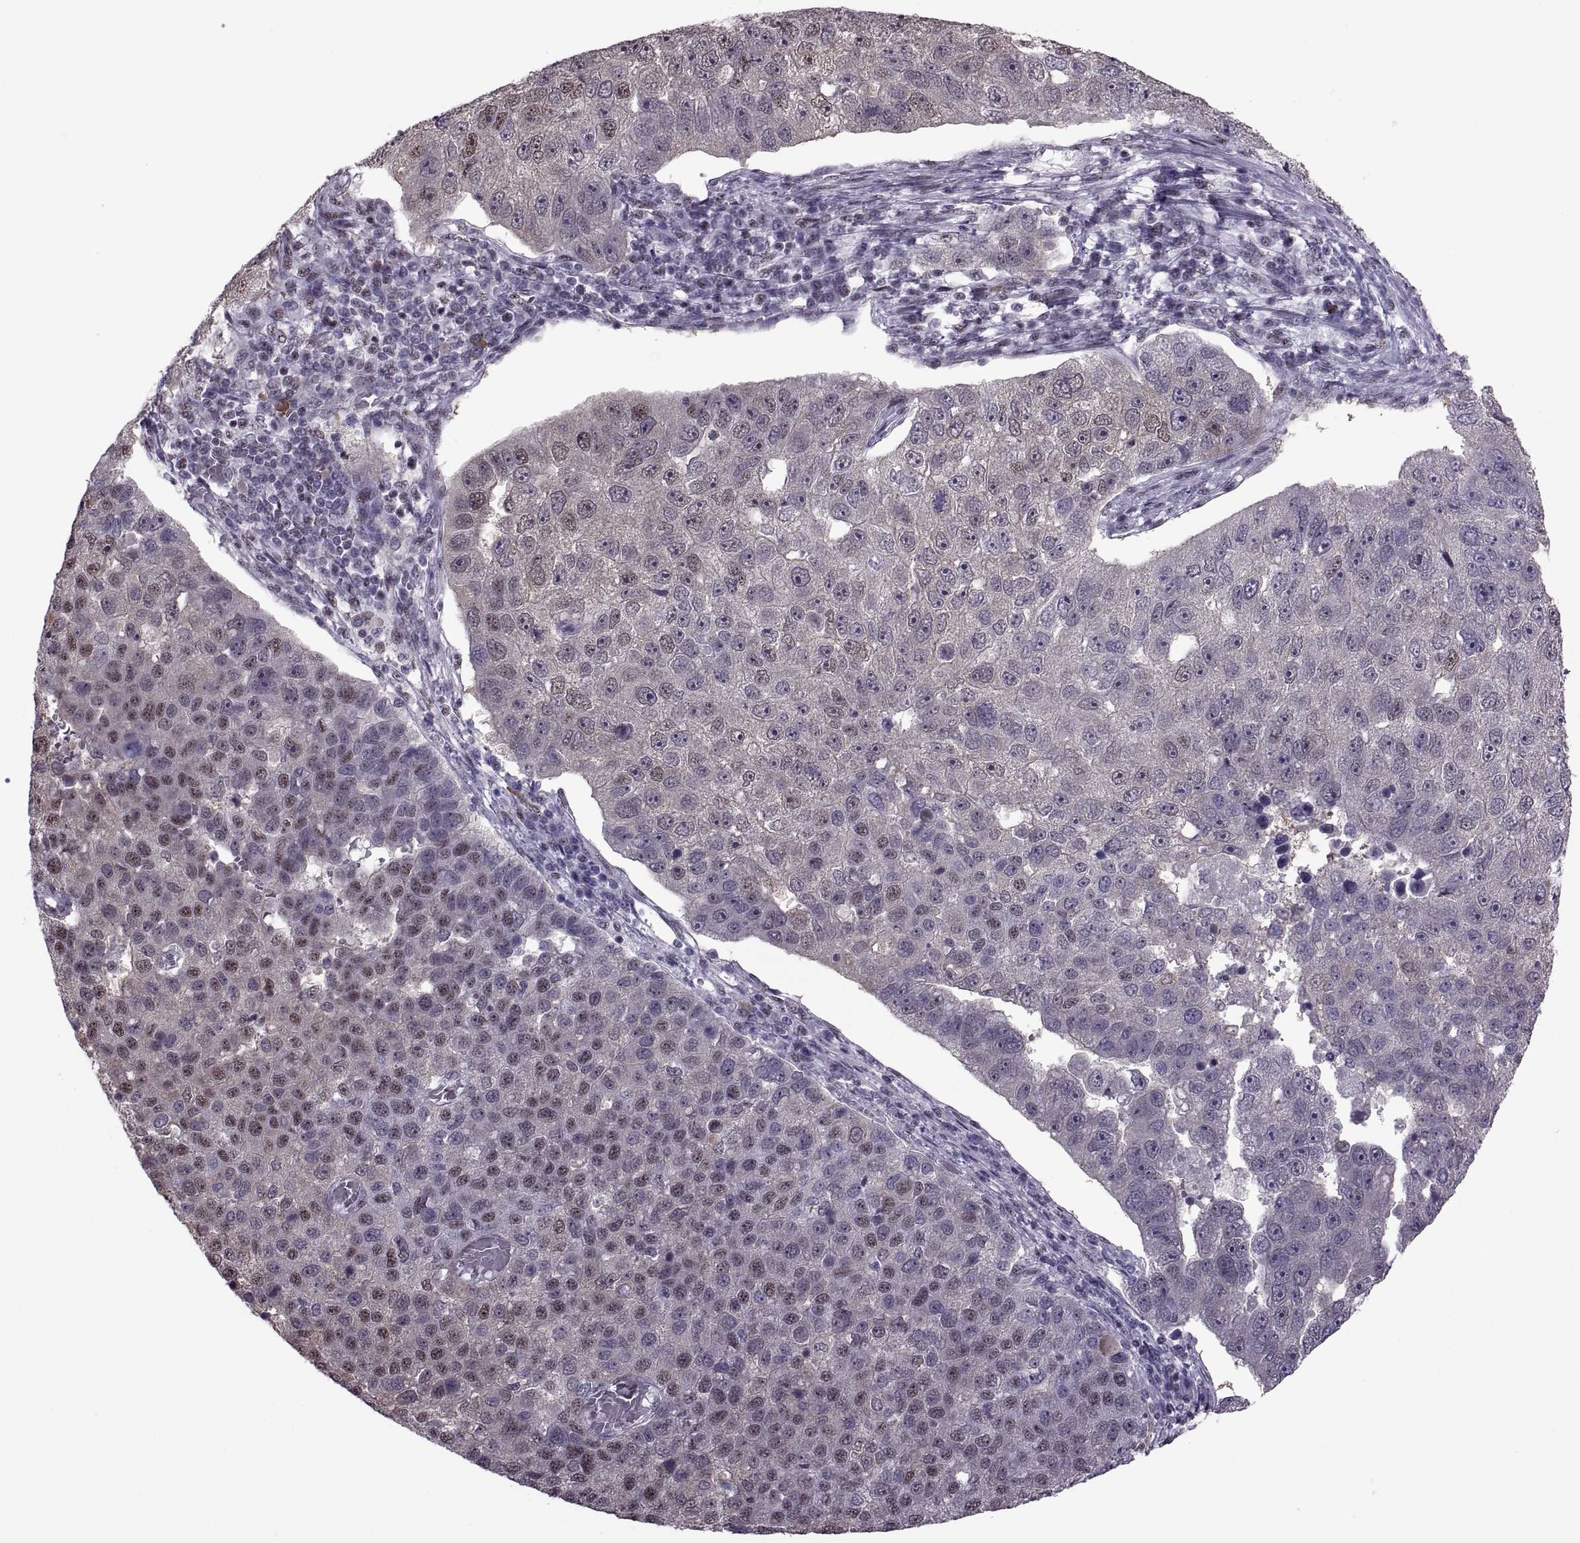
{"staining": {"intensity": "weak", "quantity": "25%-75%", "location": "nuclear"}, "tissue": "pancreatic cancer", "cell_type": "Tumor cells", "image_type": "cancer", "snomed": [{"axis": "morphology", "description": "Adenocarcinoma, NOS"}, {"axis": "topography", "description": "Pancreas"}], "caption": "The immunohistochemical stain shows weak nuclear staining in tumor cells of pancreatic cancer (adenocarcinoma) tissue.", "gene": "MAGEA4", "patient": {"sex": "female", "age": 61}}